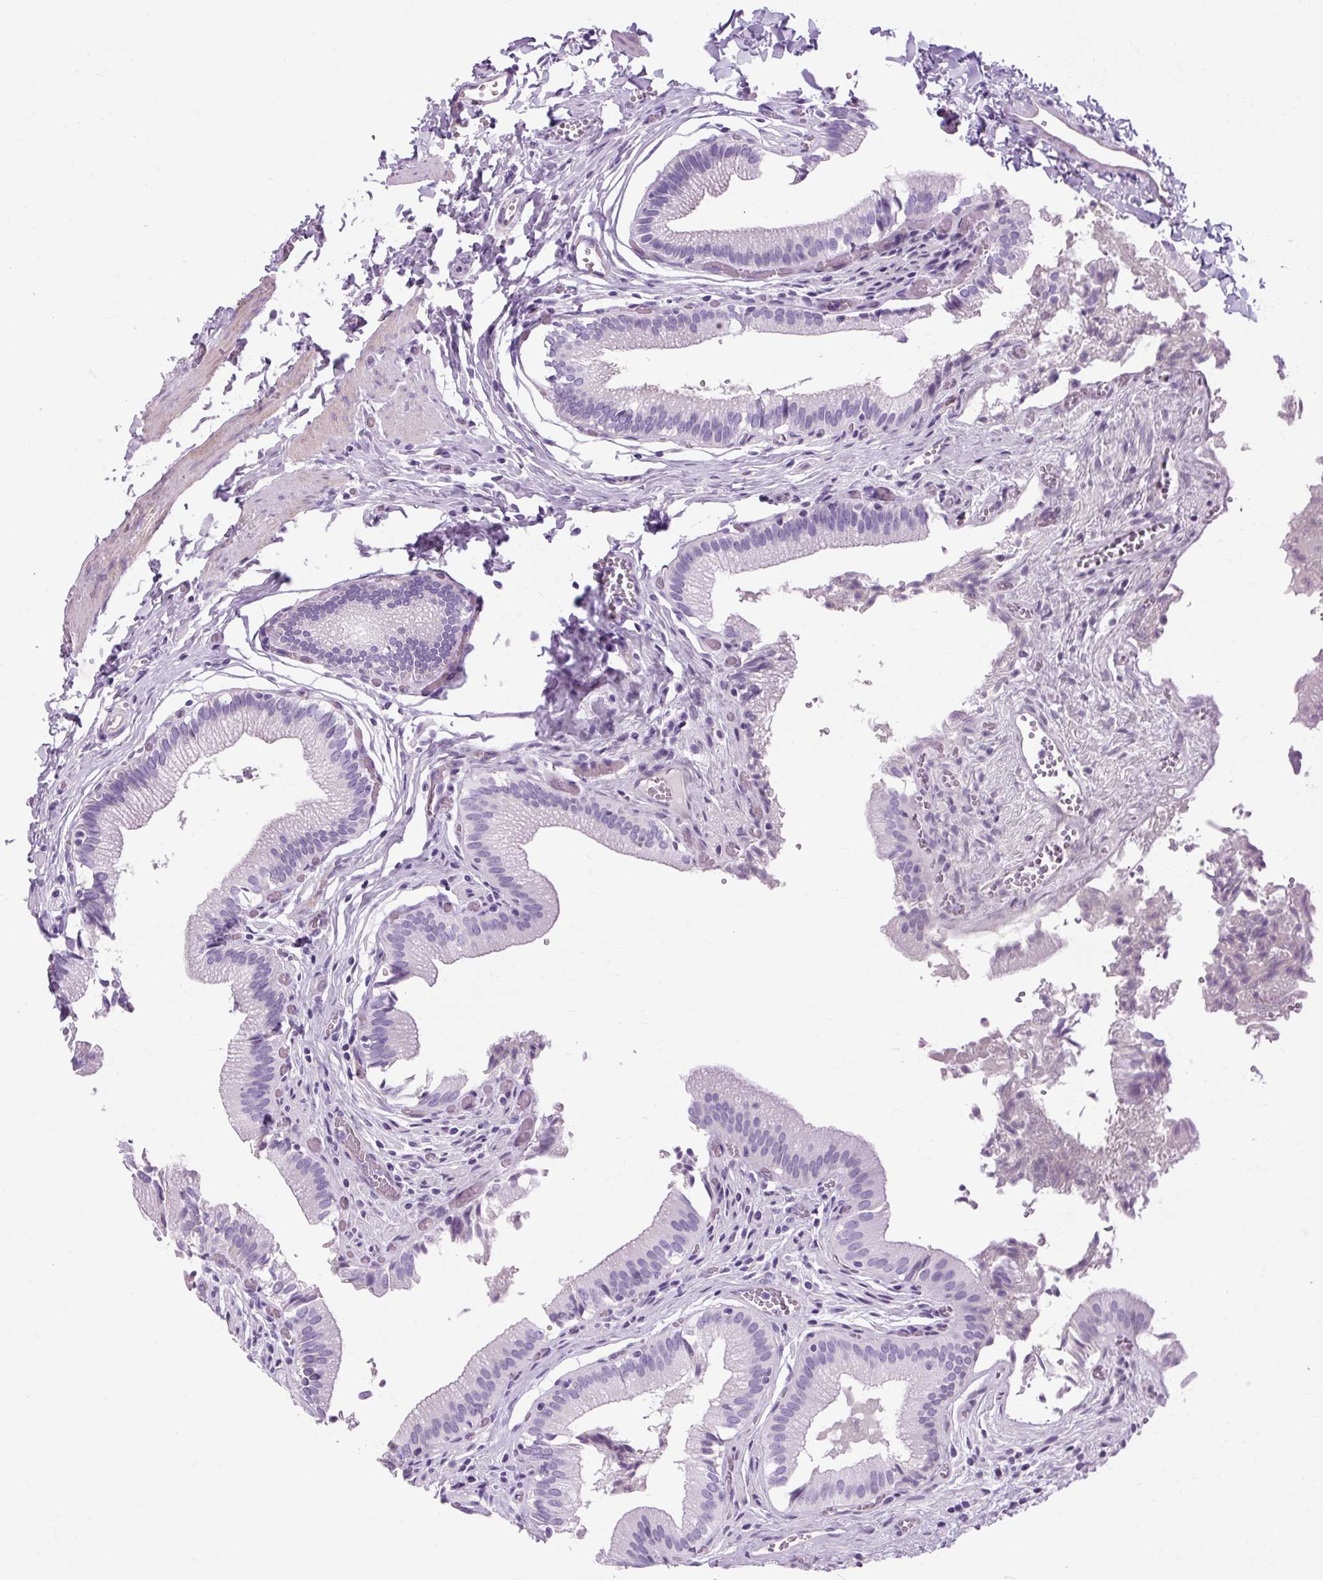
{"staining": {"intensity": "negative", "quantity": "none", "location": "none"}, "tissue": "gallbladder", "cell_type": "Glandular cells", "image_type": "normal", "snomed": [{"axis": "morphology", "description": "Normal tissue, NOS"}, {"axis": "topography", "description": "Gallbladder"}, {"axis": "topography", "description": "Peripheral nerve tissue"}], "caption": "Immunohistochemistry of unremarkable gallbladder displays no expression in glandular cells.", "gene": "OOEP", "patient": {"sex": "male", "age": 17}}